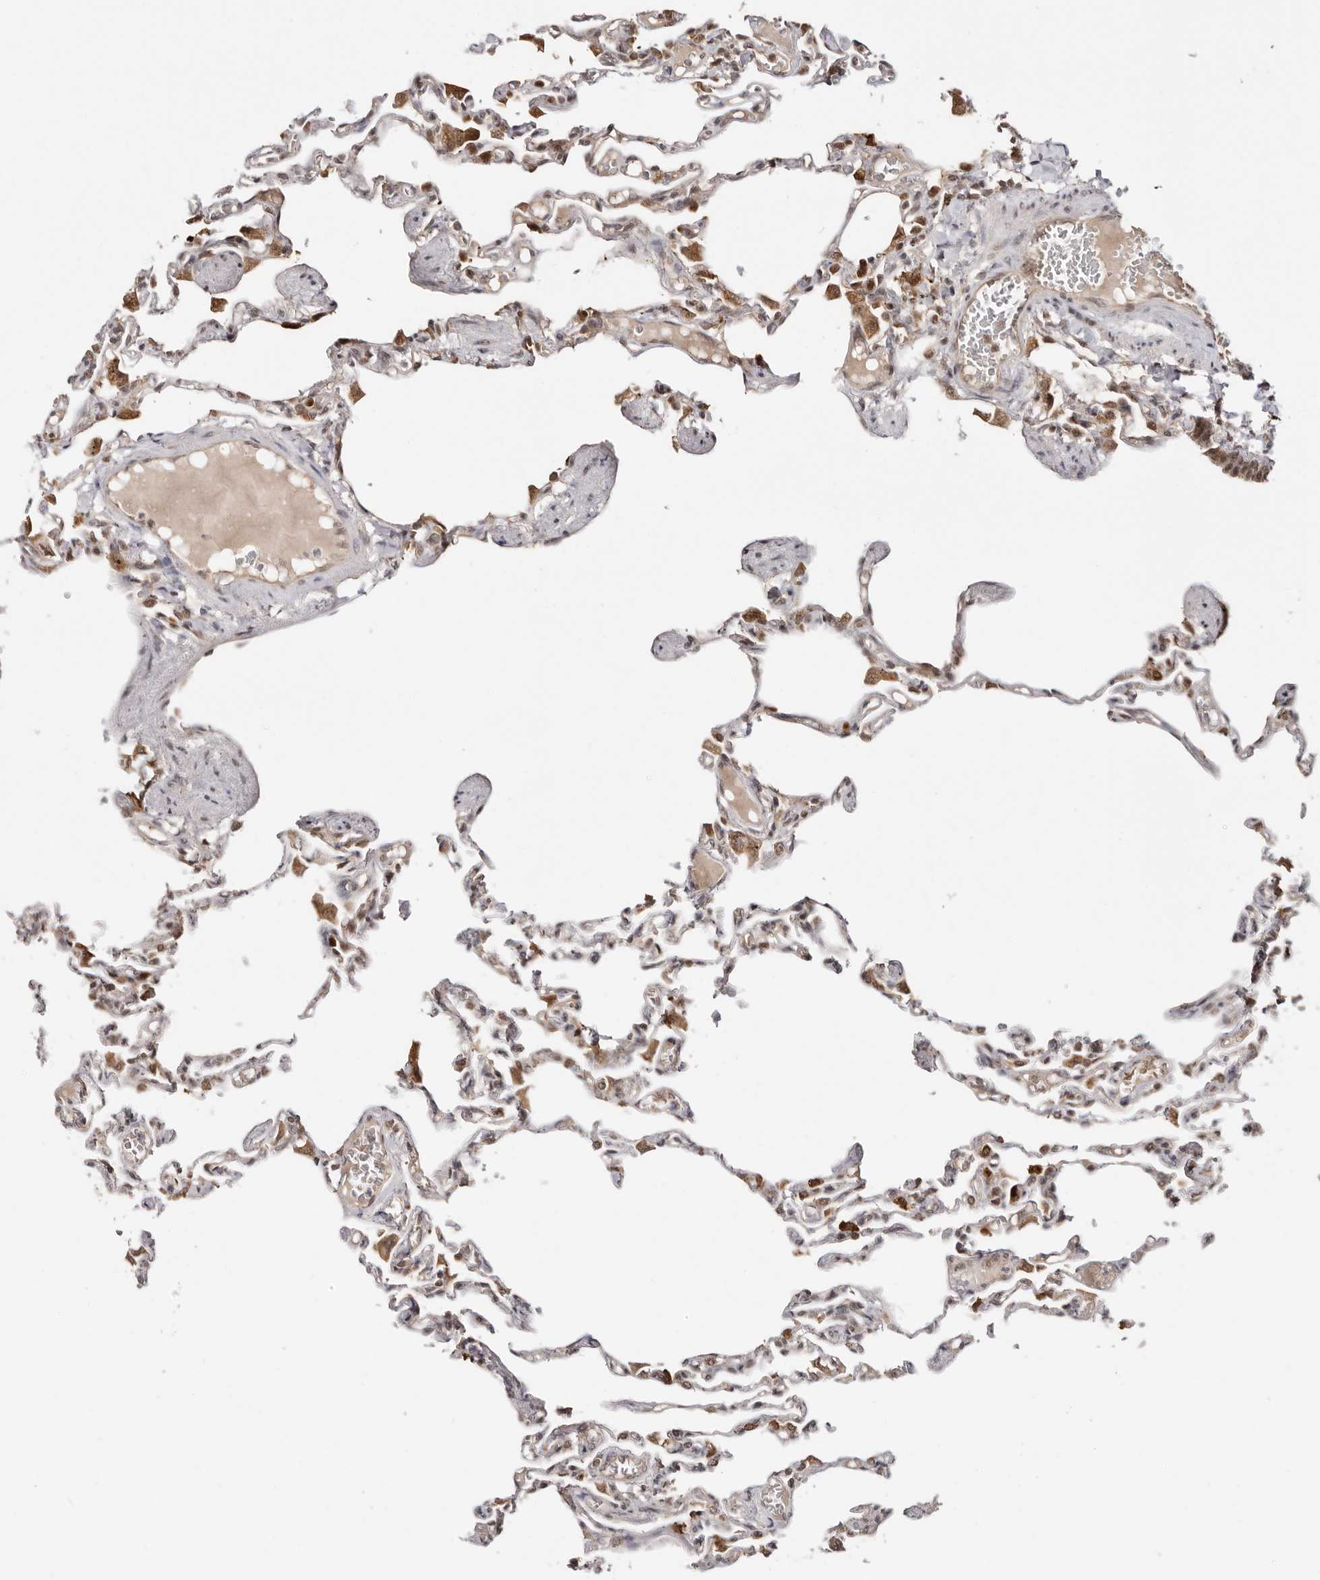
{"staining": {"intensity": "moderate", "quantity": "25%-75%", "location": "cytoplasmic/membranous"}, "tissue": "lung", "cell_type": "Alveolar cells", "image_type": "normal", "snomed": [{"axis": "morphology", "description": "Normal tissue, NOS"}, {"axis": "topography", "description": "Lung"}], "caption": "Protein staining of benign lung shows moderate cytoplasmic/membranous positivity in approximately 25%-75% of alveolar cells. (DAB IHC, brown staining for protein, blue staining for nuclei).", "gene": "MED8", "patient": {"sex": "male", "age": 21}}